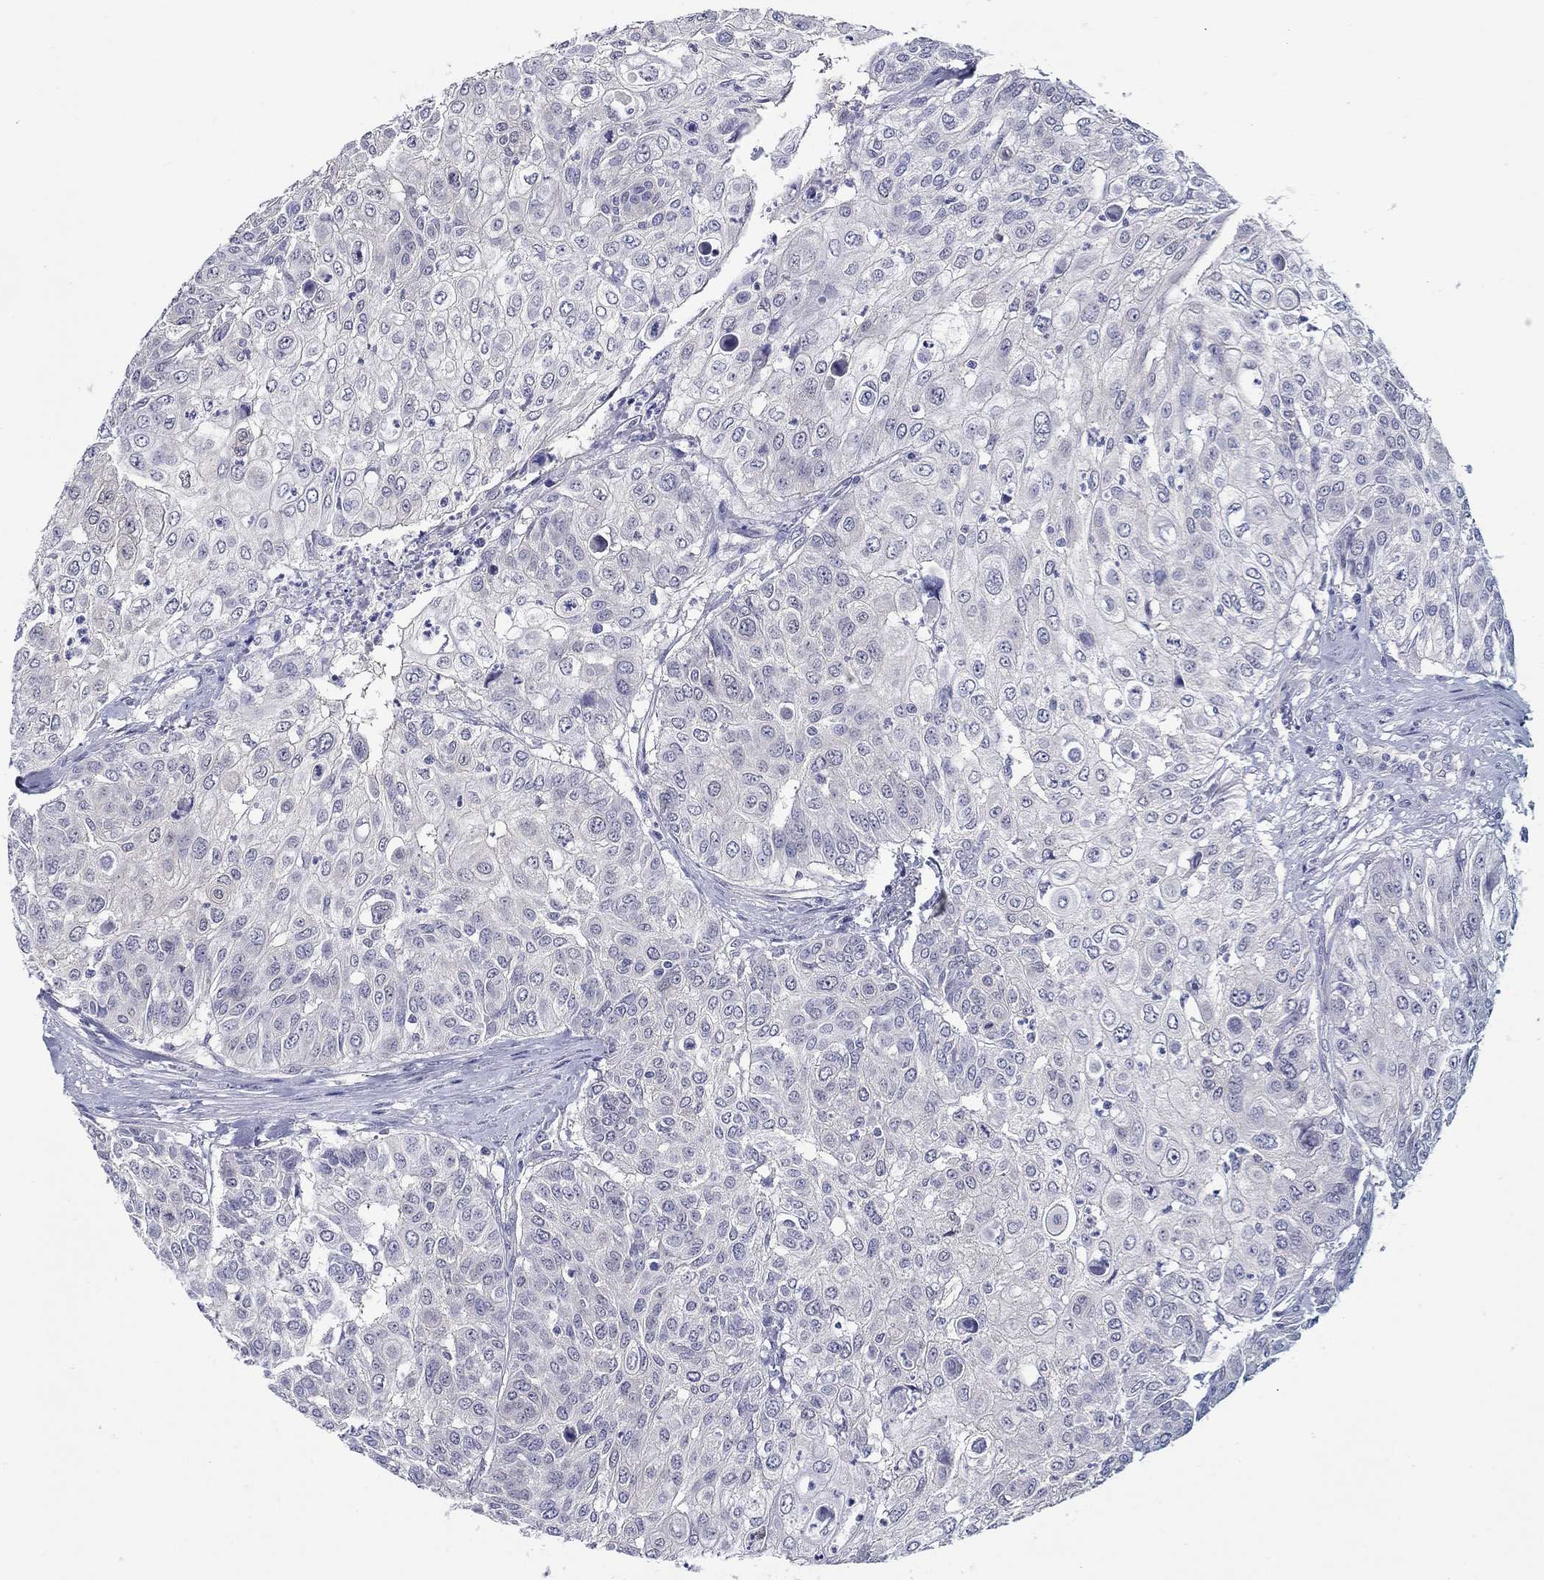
{"staining": {"intensity": "negative", "quantity": "none", "location": "none"}, "tissue": "urothelial cancer", "cell_type": "Tumor cells", "image_type": "cancer", "snomed": [{"axis": "morphology", "description": "Urothelial carcinoma, High grade"}, {"axis": "topography", "description": "Urinary bladder"}], "caption": "Tumor cells are negative for protein expression in human urothelial cancer.", "gene": "SLC30A3", "patient": {"sex": "female", "age": 79}}